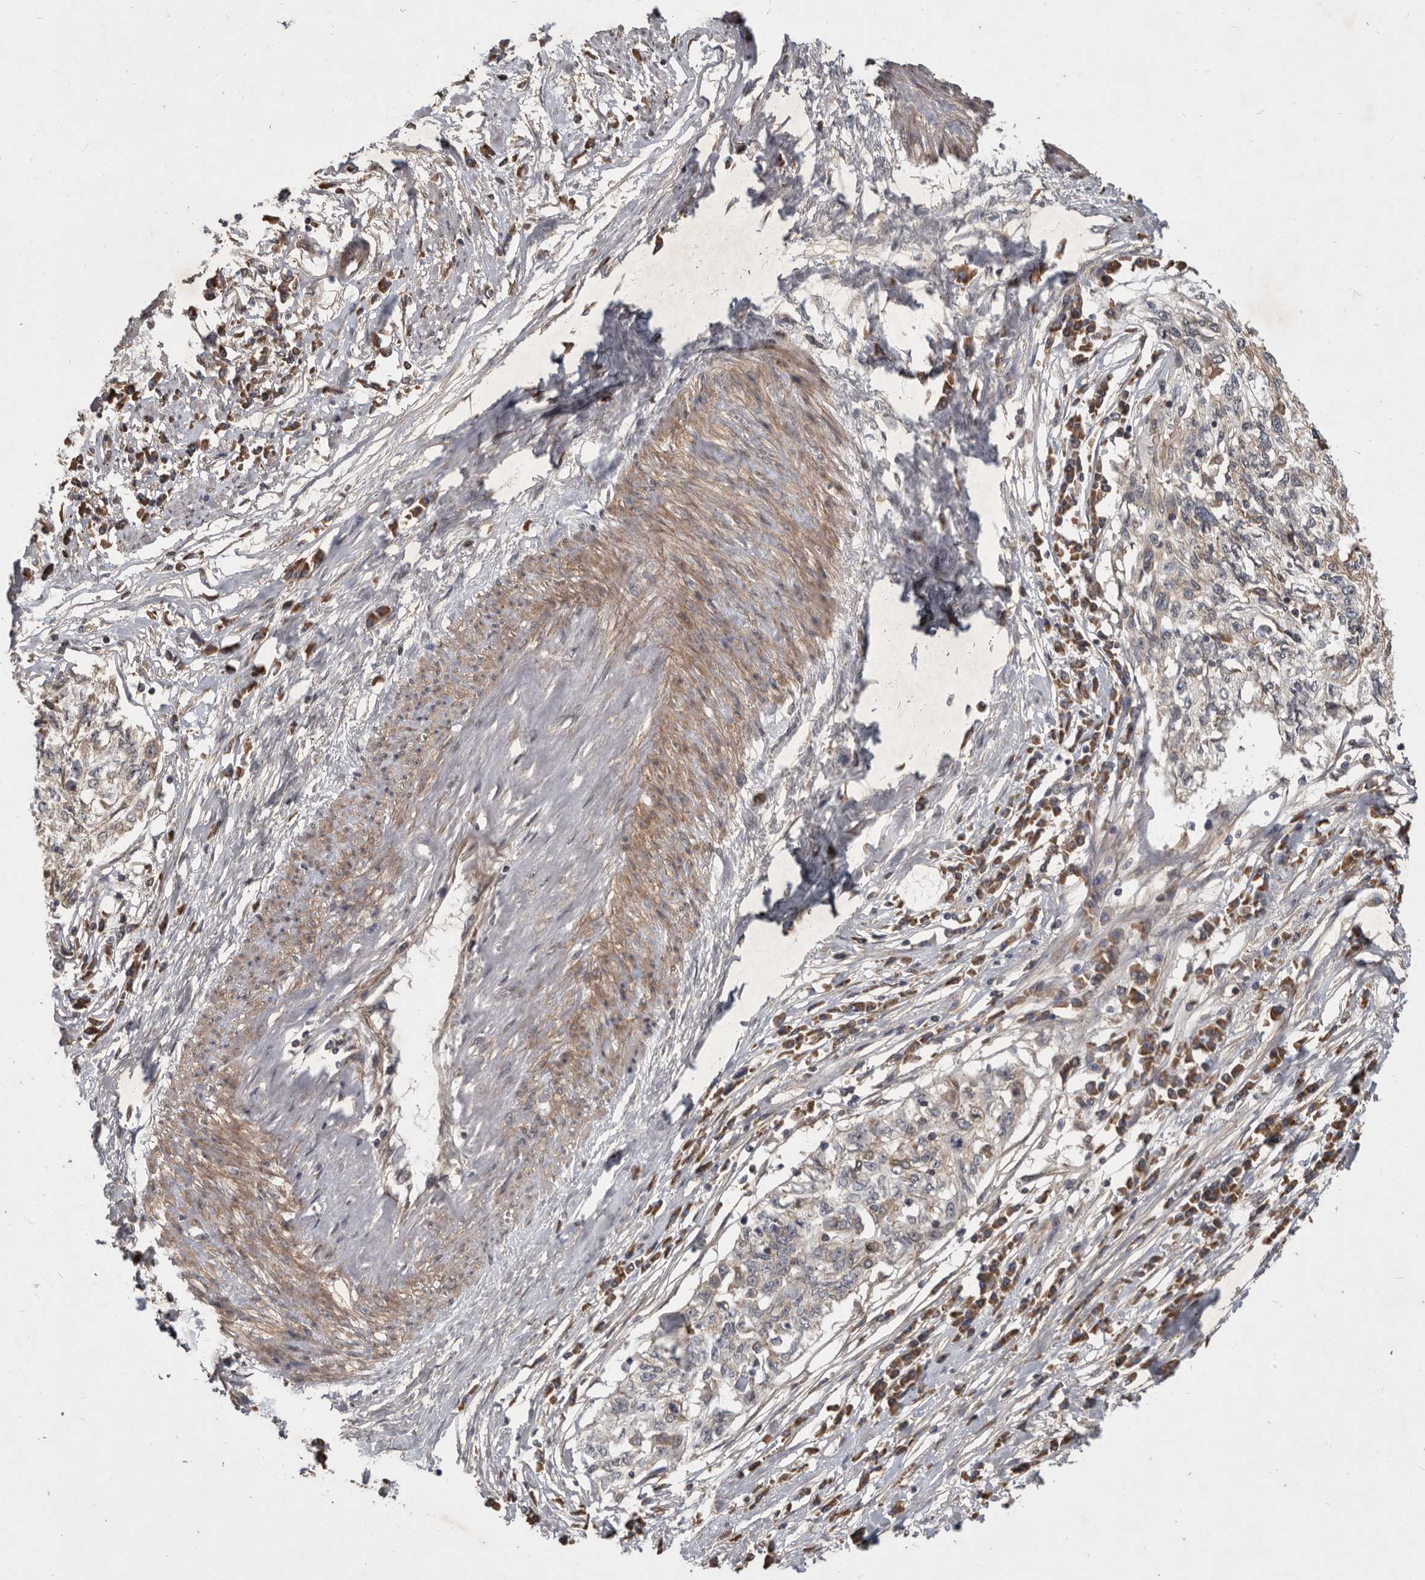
{"staining": {"intensity": "negative", "quantity": "none", "location": "none"}, "tissue": "cervical cancer", "cell_type": "Tumor cells", "image_type": "cancer", "snomed": [{"axis": "morphology", "description": "Squamous cell carcinoma, NOS"}, {"axis": "topography", "description": "Cervix"}], "caption": "DAB immunohistochemical staining of cervical squamous cell carcinoma demonstrates no significant expression in tumor cells. (Brightfield microscopy of DAB IHC at high magnification).", "gene": "DNAJC28", "patient": {"sex": "female", "age": 57}}